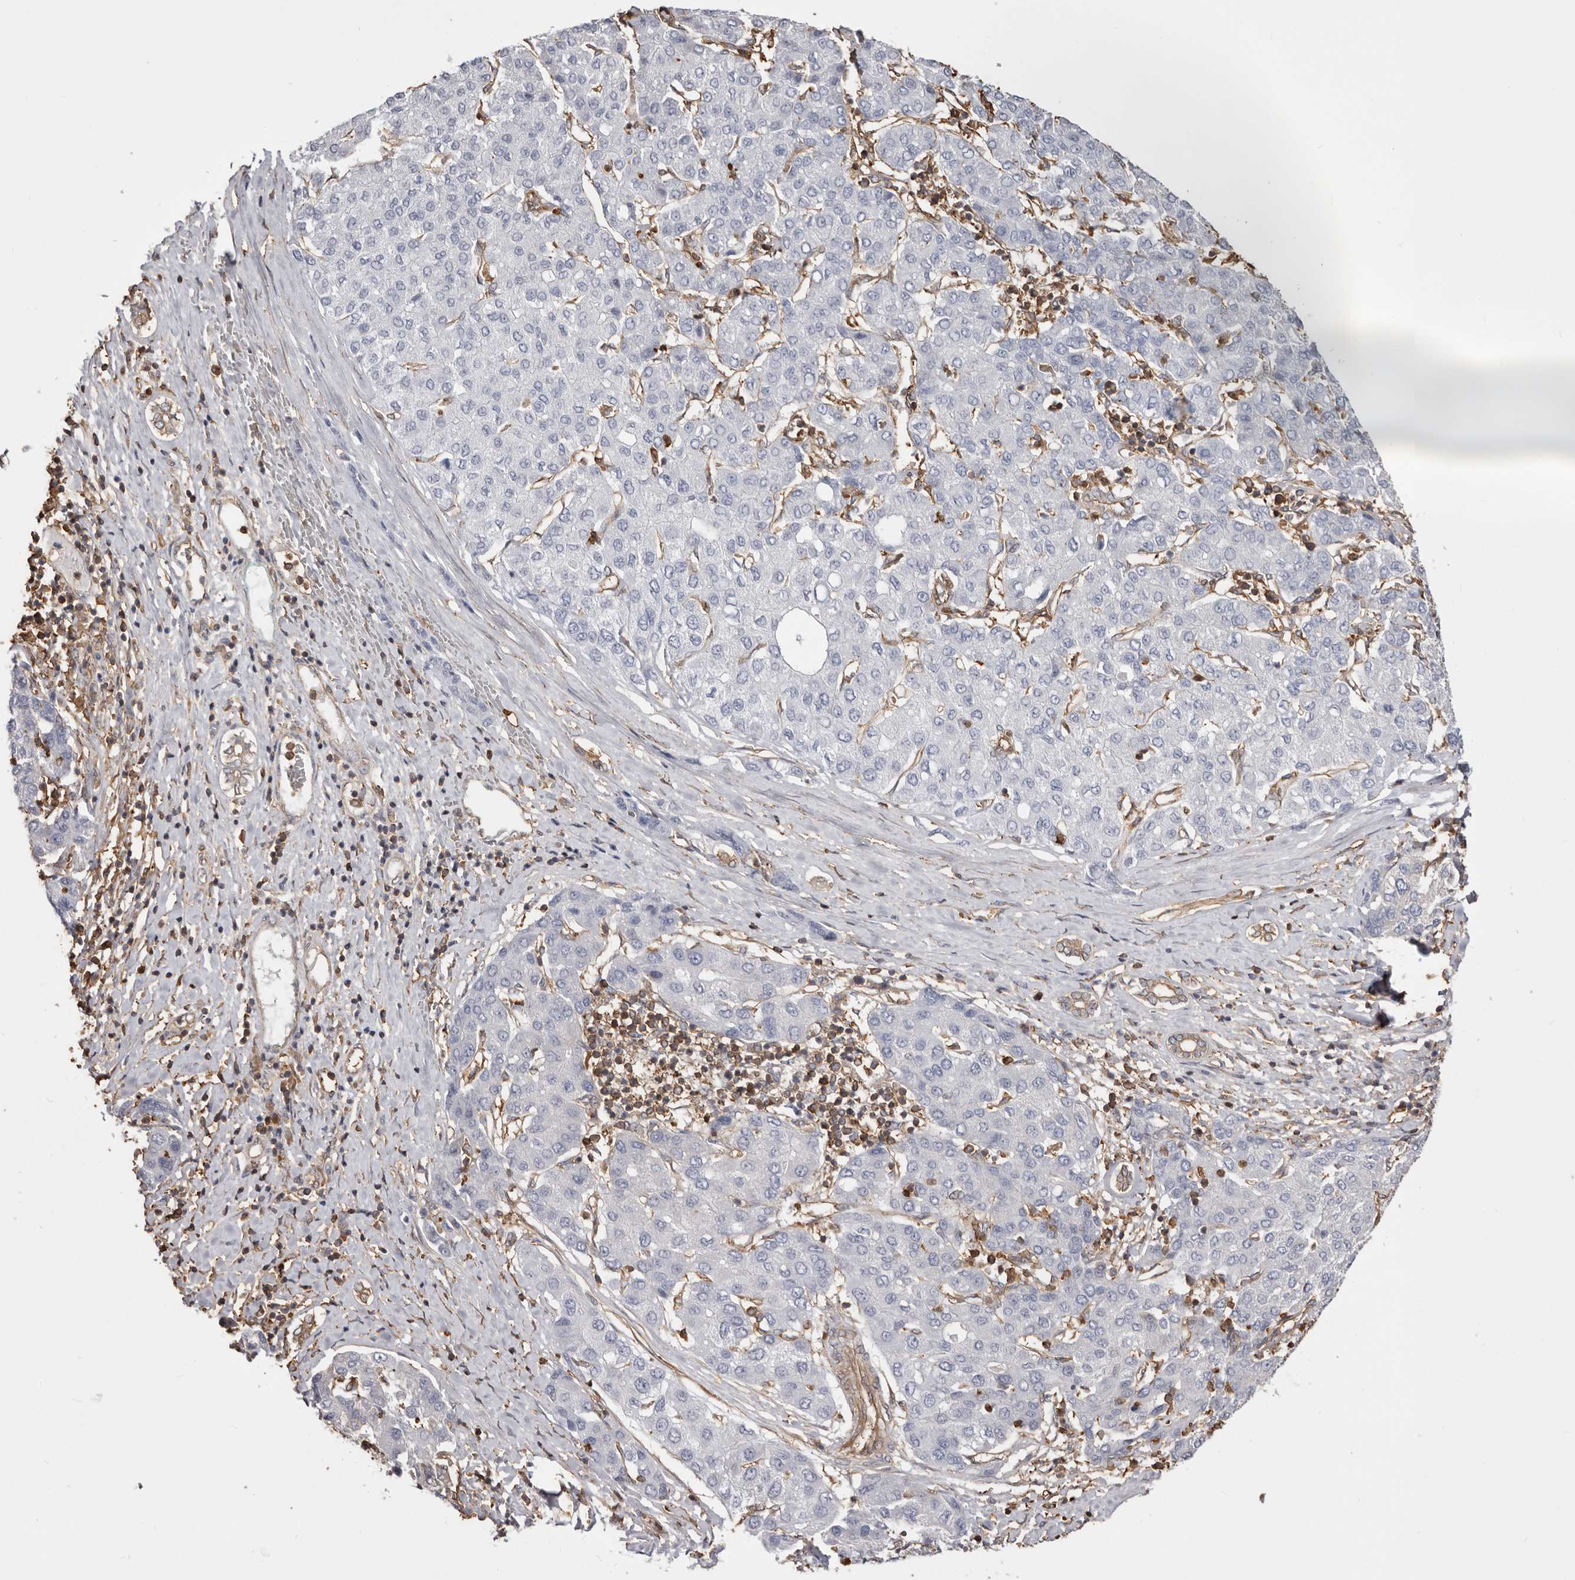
{"staining": {"intensity": "negative", "quantity": "none", "location": "none"}, "tissue": "liver cancer", "cell_type": "Tumor cells", "image_type": "cancer", "snomed": [{"axis": "morphology", "description": "Carcinoma, Hepatocellular, NOS"}, {"axis": "topography", "description": "Liver"}], "caption": "High magnification brightfield microscopy of liver hepatocellular carcinoma stained with DAB (3,3'-diaminobenzidine) (brown) and counterstained with hematoxylin (blue): tumor cells show no significant staining.", "gene": "PKM", "patient": {"sex": "male", "age": 65}}